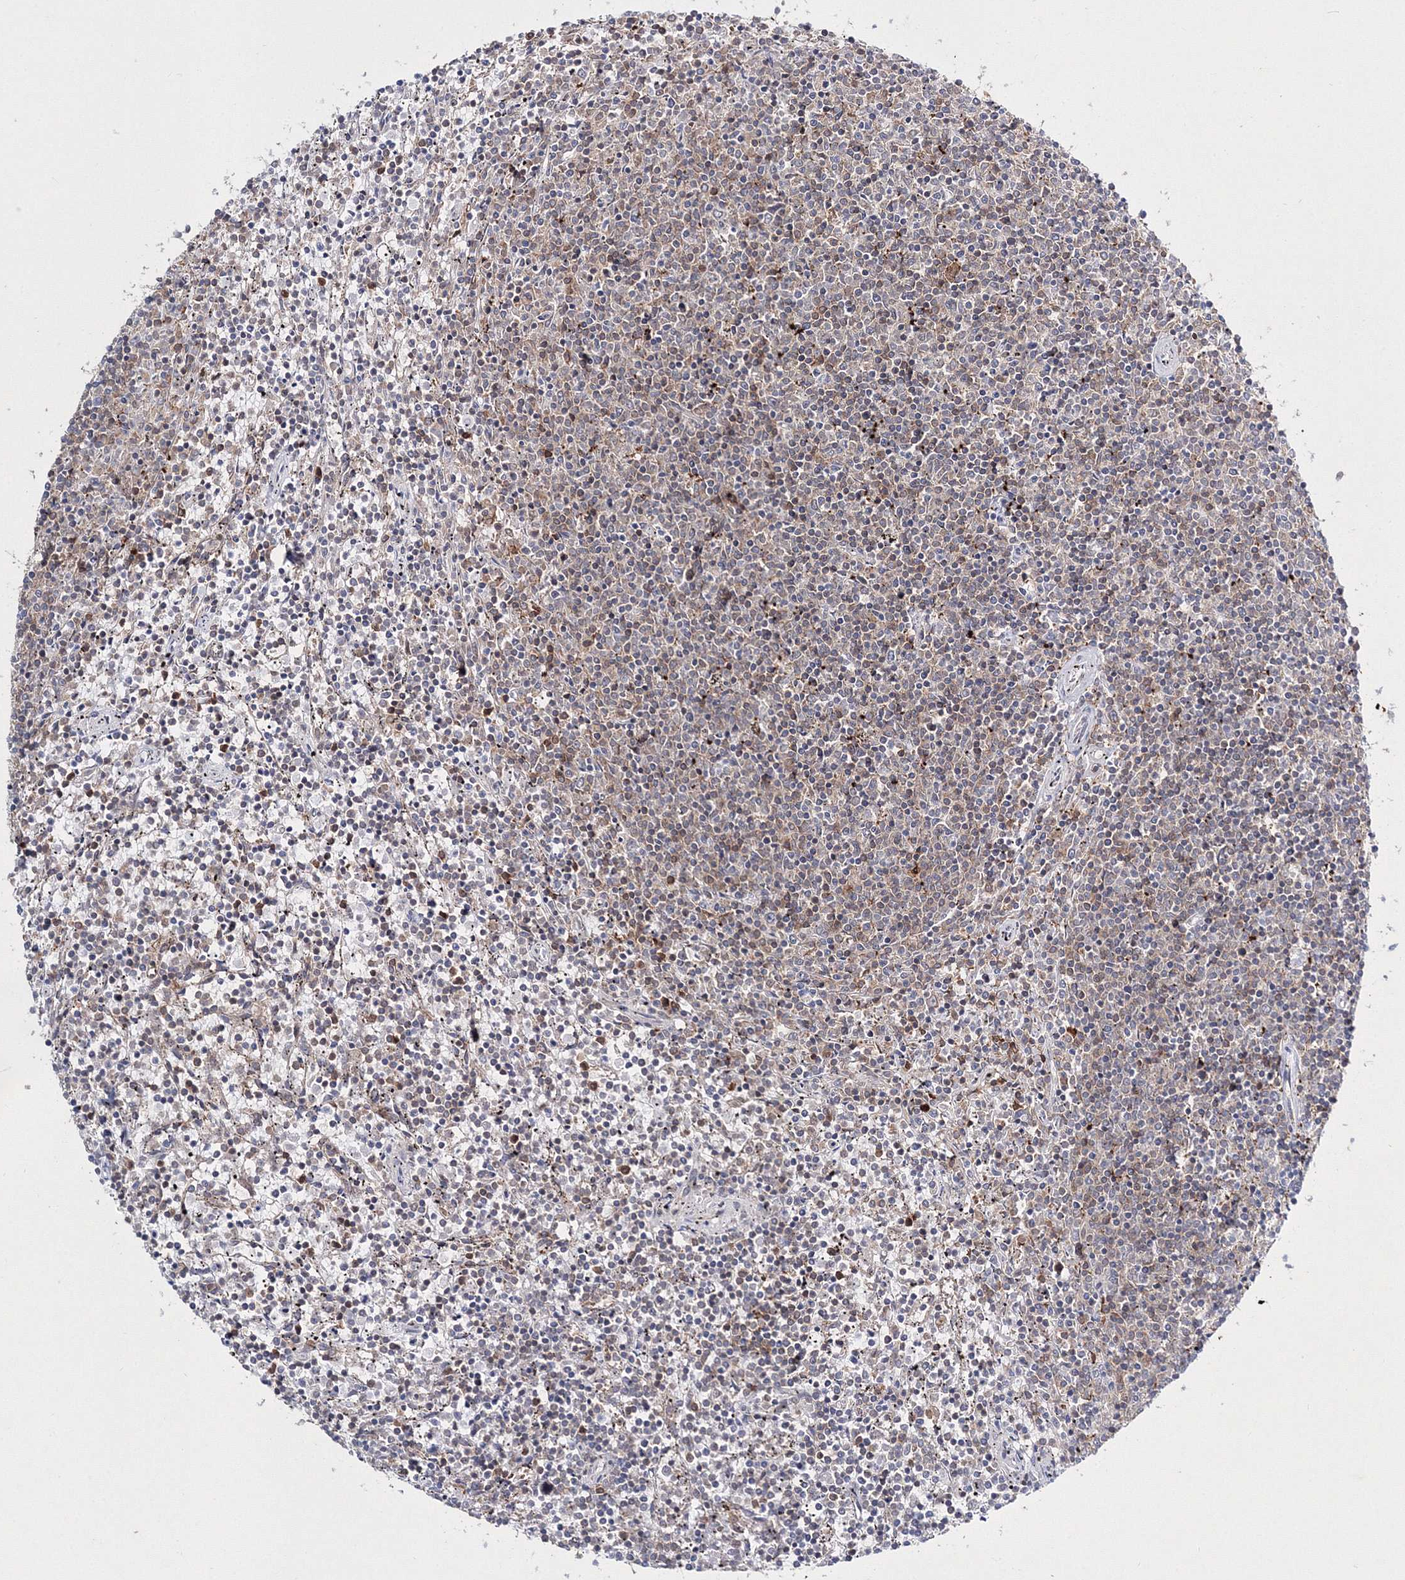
{"staining": {"intensity": "weak", "quantity": "<25%", "location": "cytoplasmic/membranous"}, "tissue": "lymphoma", "cell_type": "Tumor cells", "image_type": "cancer", "snomed": [{"axis": "morphology", "description": "Malignant lymphoma, non-Hodgkin's type, Low grade"}, {"axis": "topography", "description": "Spleen"}], "caption": "This image is of low-grade malignant lymphoma, non-Hodgkin's type stained with IHC to label a protein in brown with the nuclei are counter-stained blue. There is no positivity in tumor cells.", "gene": "ARCN1", "patient": {"sex": "female", "age": 50}}